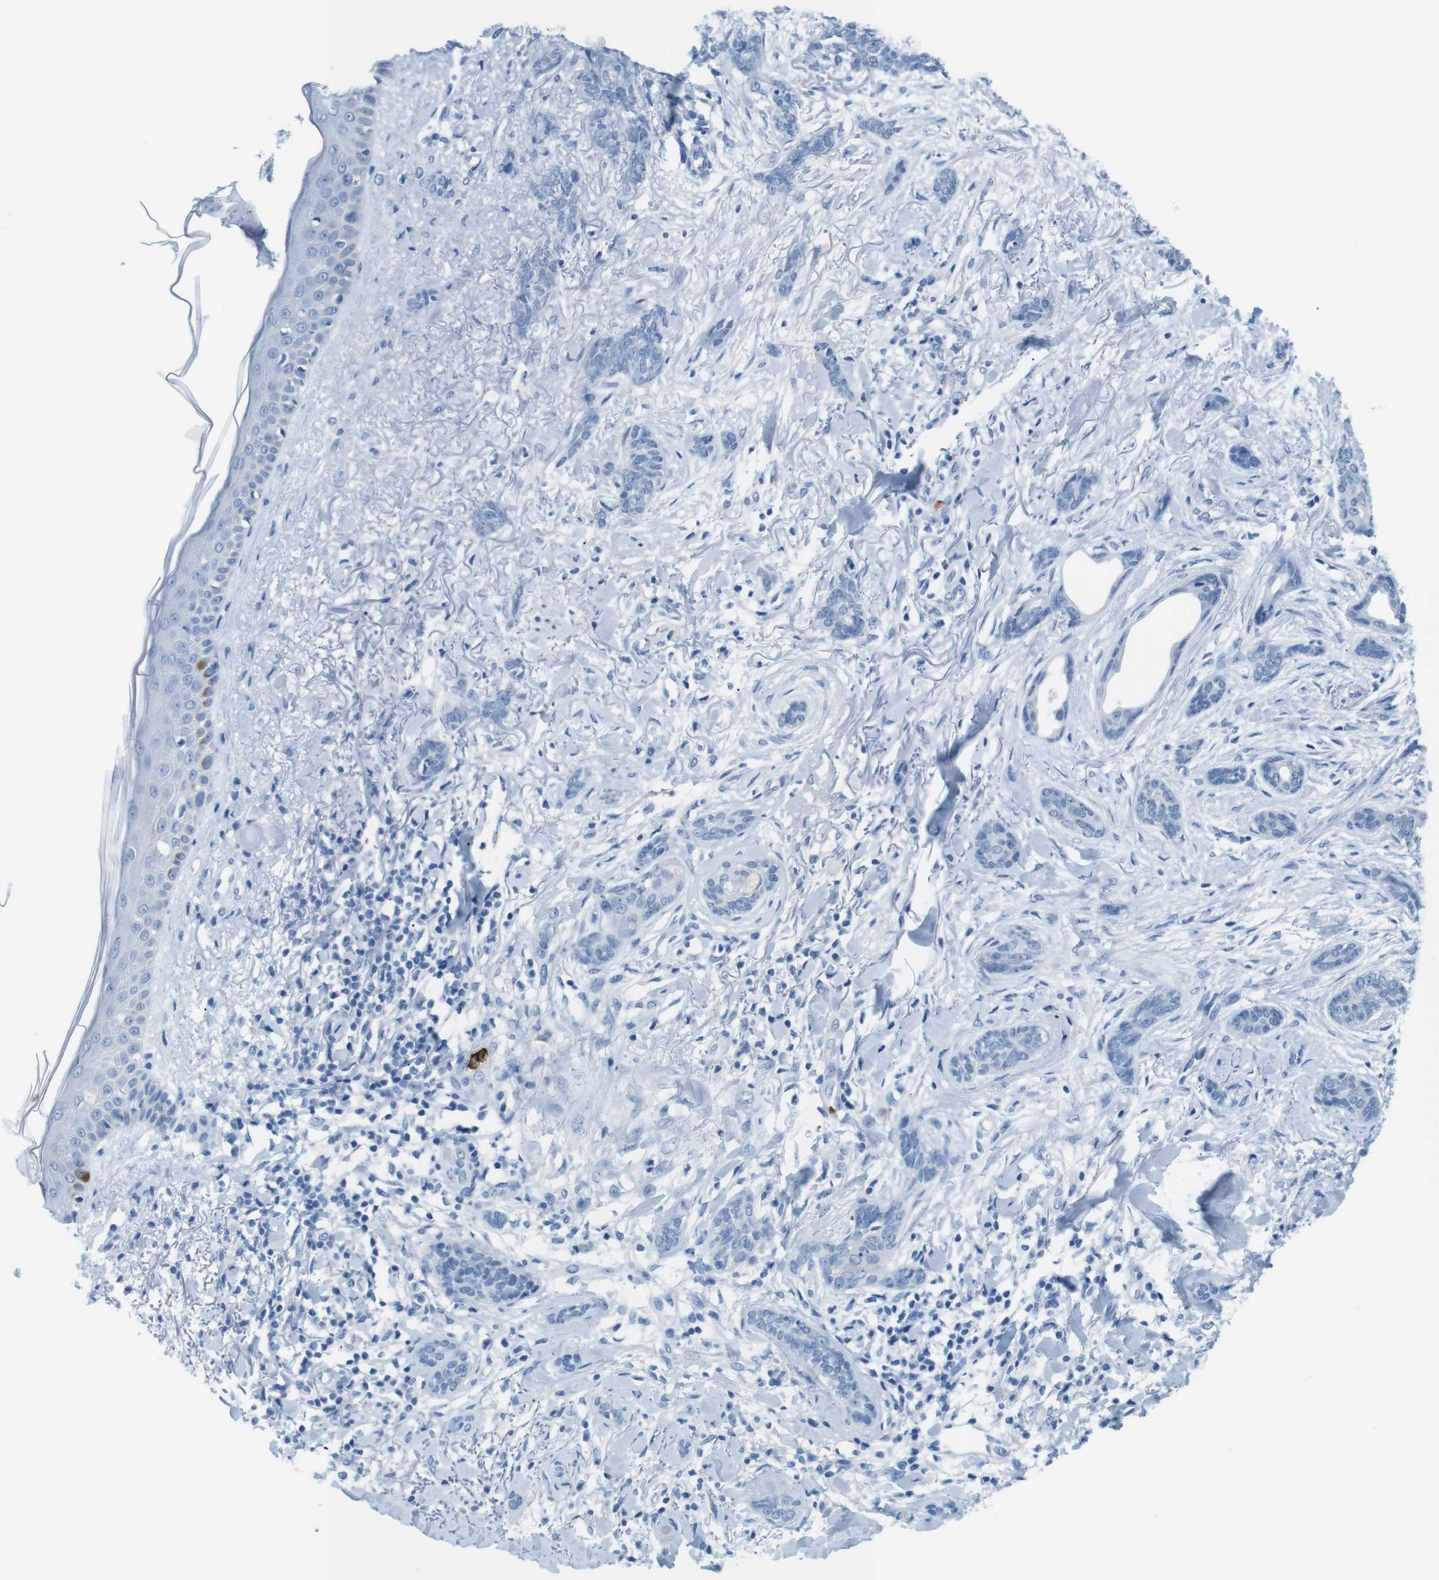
{"staining": {"intensity": "negative", "quantity": "none", "location": "none"}, "tissue": "skin cancer", "cell_type": "Tumor cells", "image_type": "cancer", "snomed": [{"axis": "morphology", "description": "Basal cell carcinoma"}, {"axis": "morphology", "description": "Adnexal tumor, benign"}, {"axis": "topography", "description": "Skin"}], "caption": "High power microscopy photomicrograph of an immunohistochemistry photomicrograph of skin cancer (benign adnexal tumor), revealing no significant positivity in tumor cells.", "gene": "MCEMP1", "patient": {"sex": "female", "age": 42}}